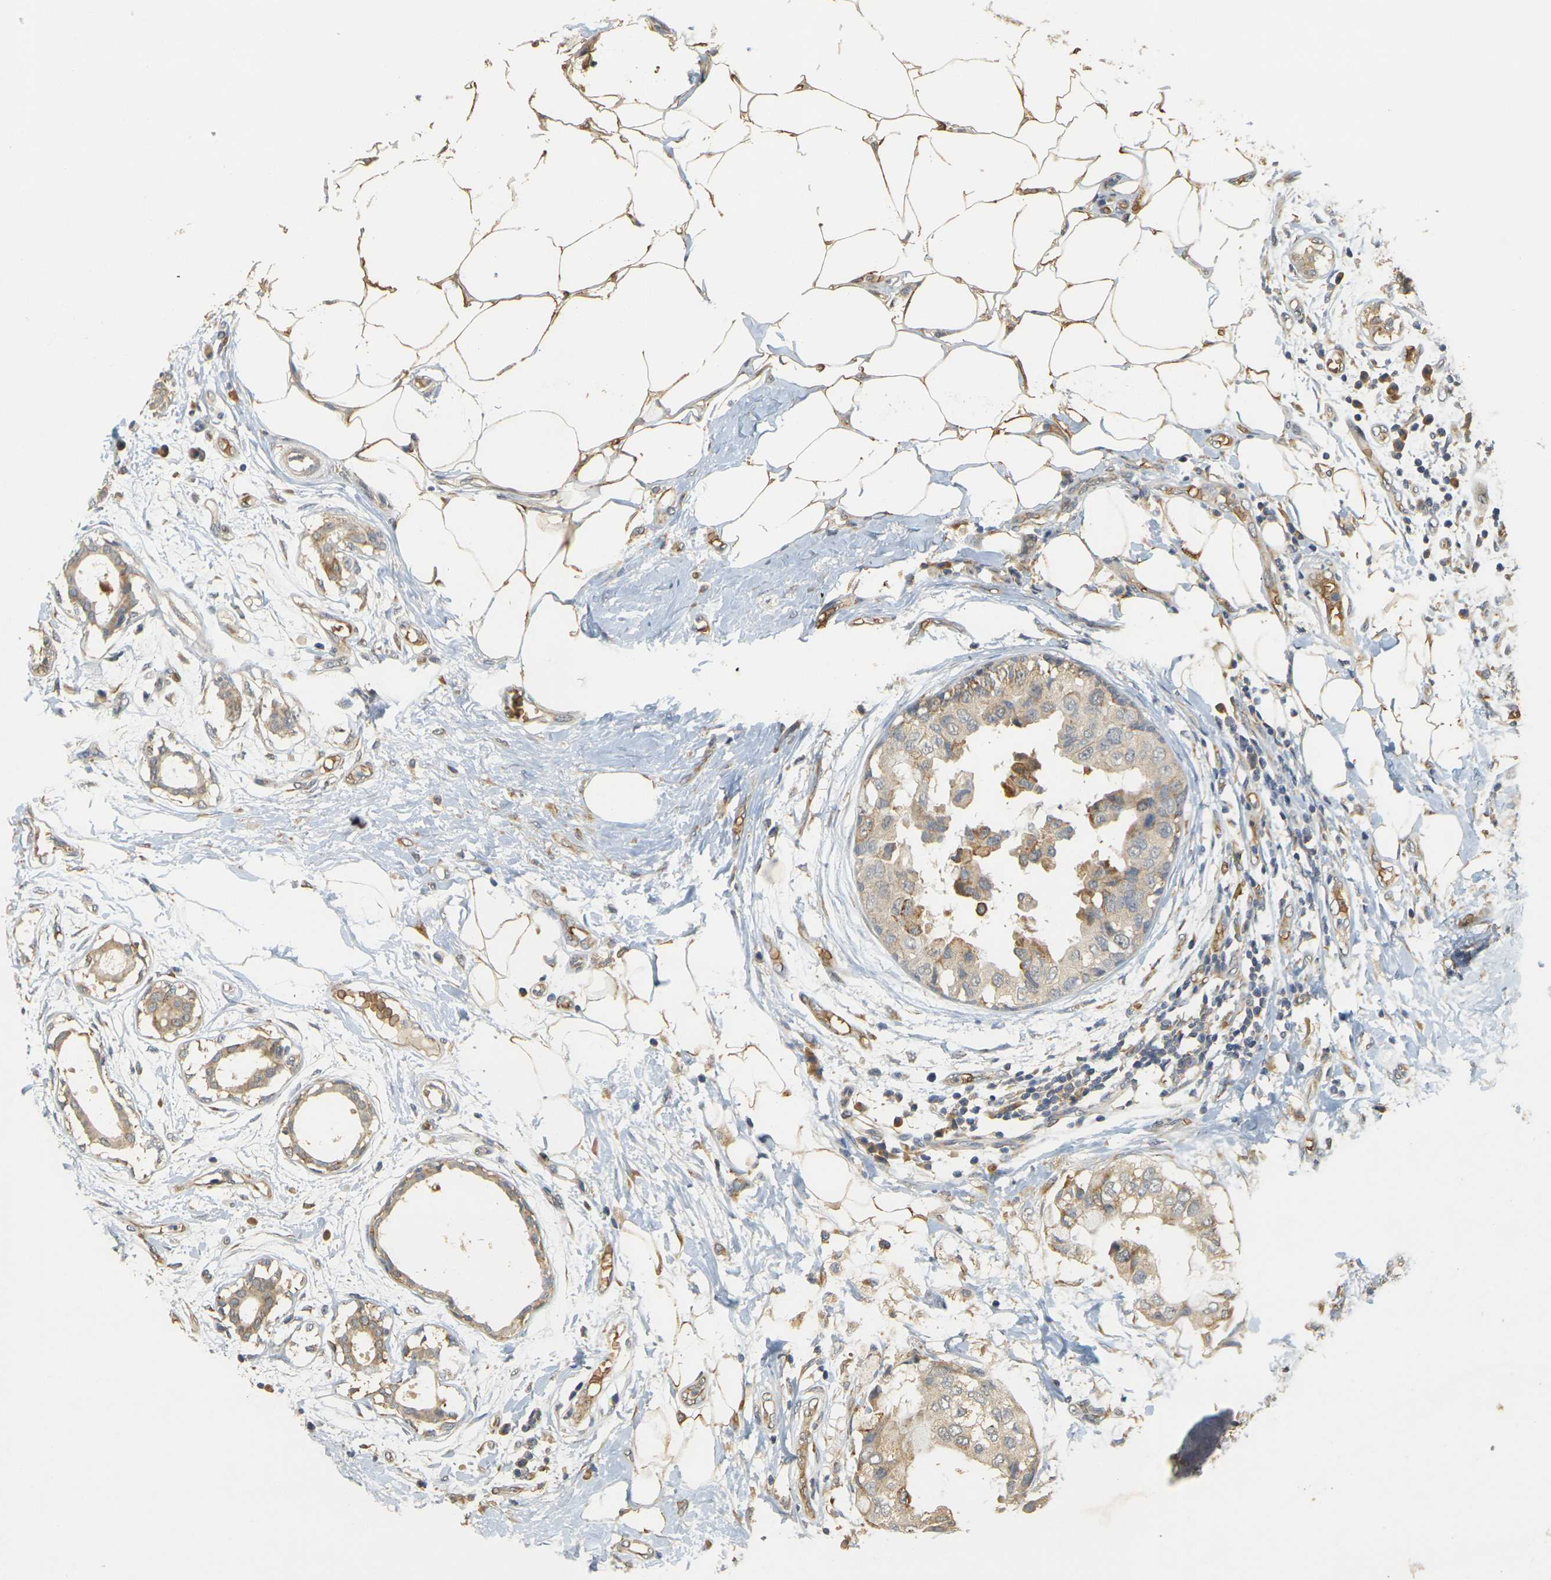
{"staining": {"intensity": "weak", "quantity": ">75%", "location": "cytoplasmic/membranous"}, "tissue": "breast cancer", "cell_type": "Tumor cells", "image_type": "cancer", "snomed": [{"axis": "morphology", "description": "Duct carcinoma"}, {"axis": "topography", "description": "Breast"}], "caption": "Weak cytoplasmic/membranous expression is identified in about >75% of tumor cells in breast intraductal carcinoma.", "gene": "MEGF9", "patient": {"sex": "female", "age": 40}}